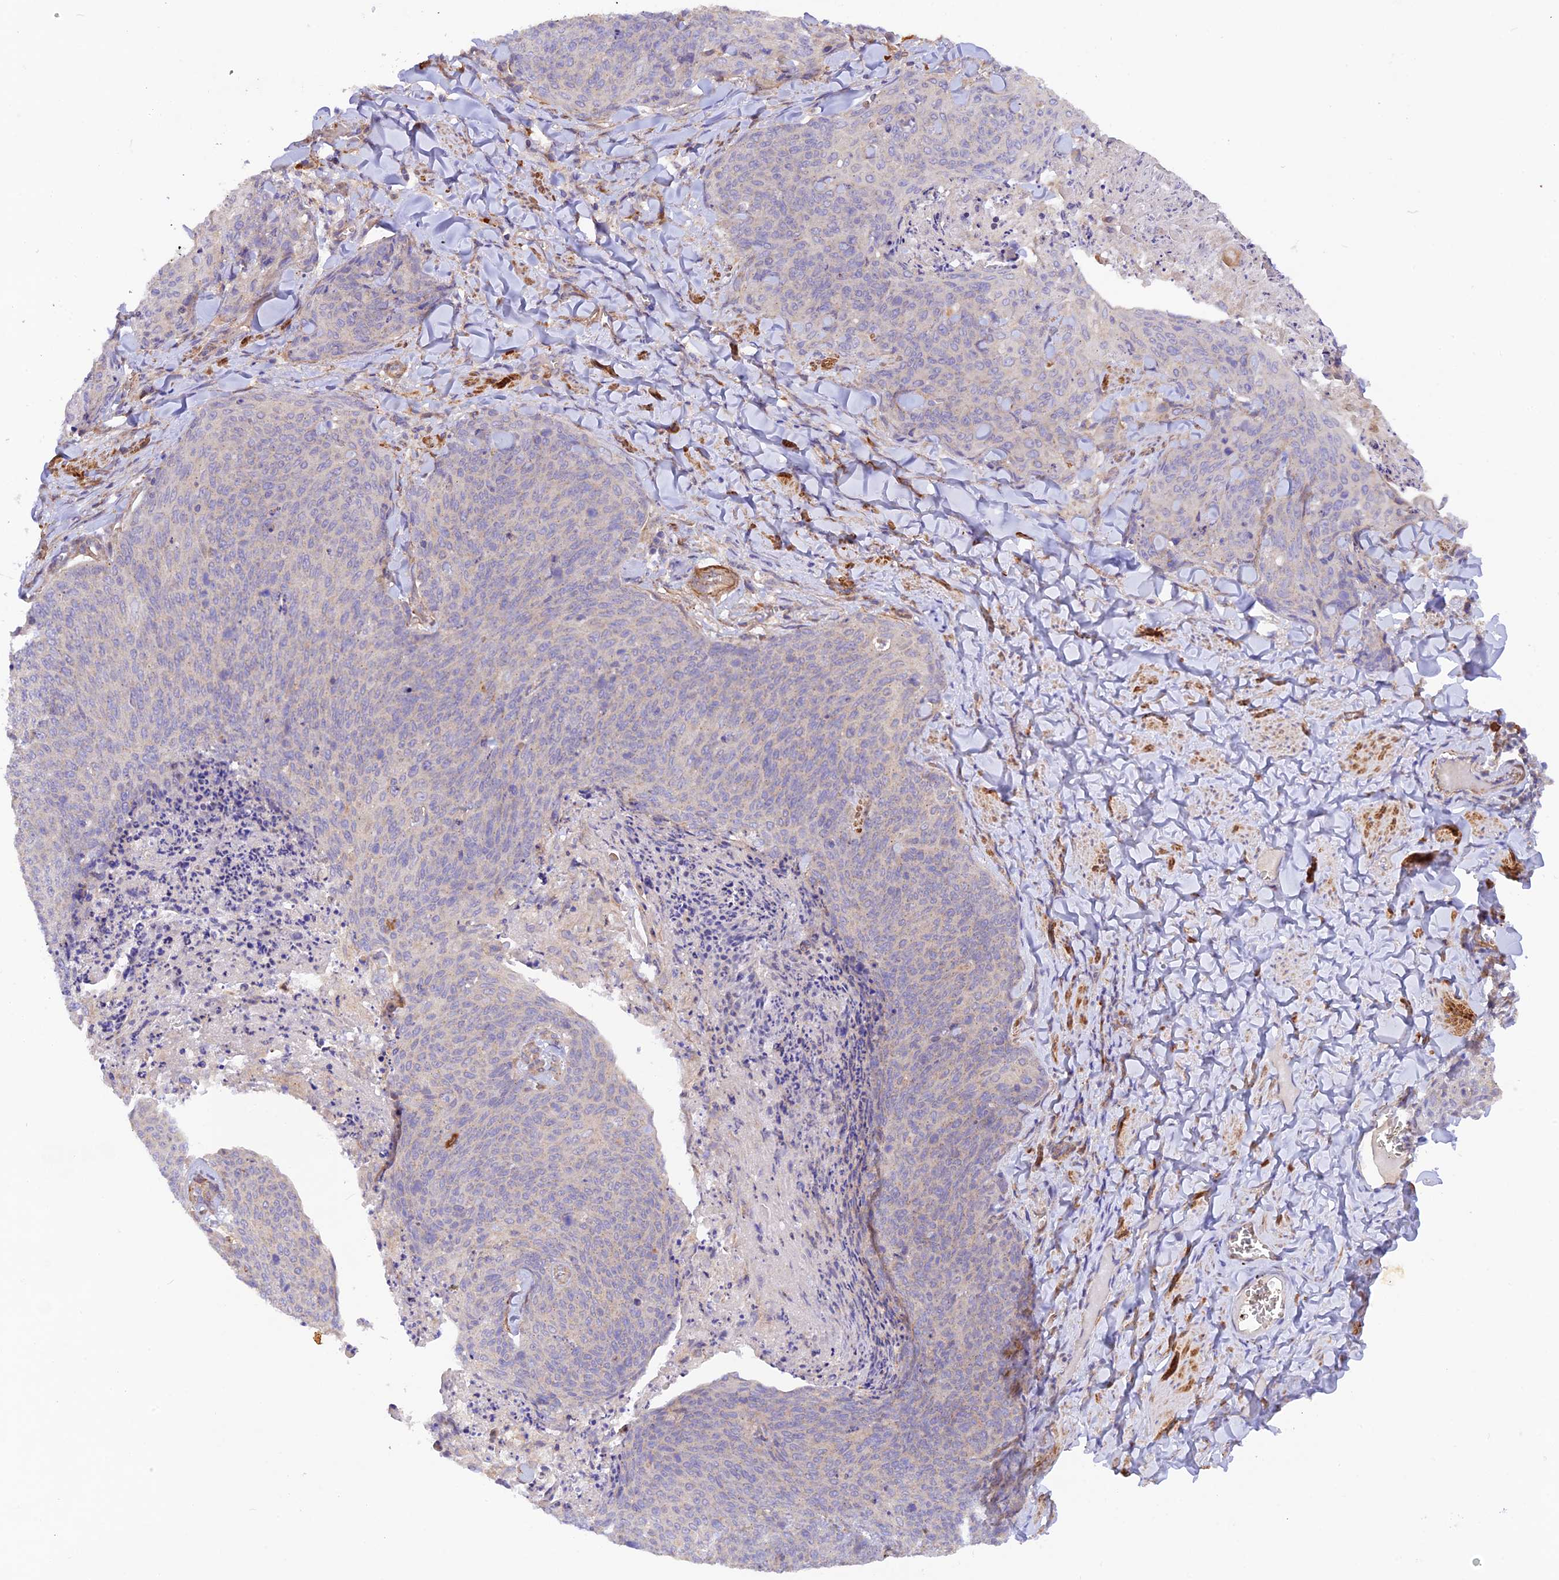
{"staining": {"intensity": "negative", "quantity": "none", "location": "none"}, "tissue": "skin cancer", "cell_type": "Tumor cells", "image_type": "cancer", "snomed": [{"axis": "morphology", "description": "Squamous cell carcinoma, NOS"}, {"axis": "topography", "description": "Skin"}, {"axis": "topography", "description": "Vulva"}], "caption": "Tumor cells show no significant protein positivity in squamous cell carcinoma (skin). (DAB IHC with hematoxylin counter stain).", "gene": "WDFY4", "patient": {"sex": "female", "age": 85}}